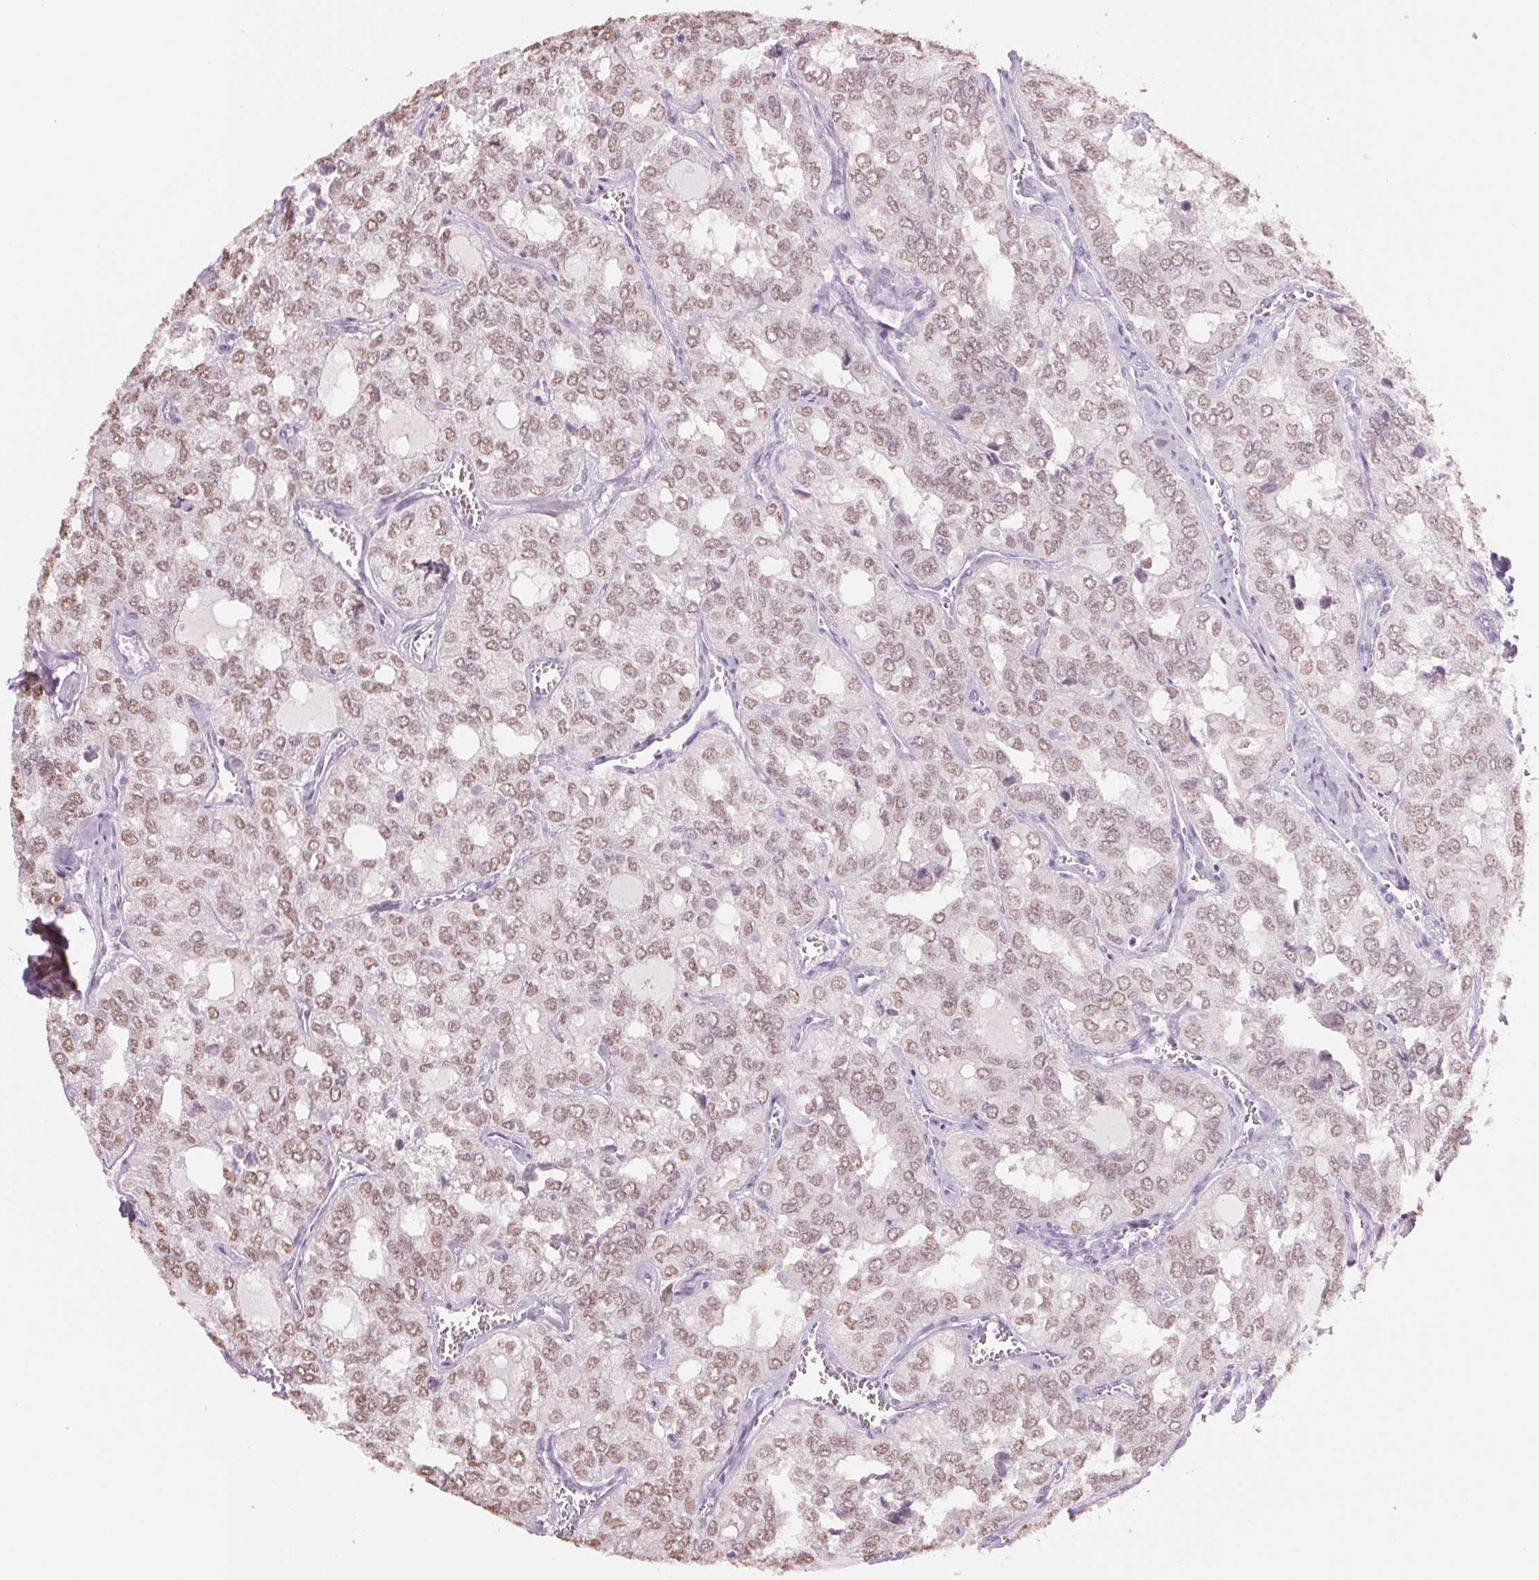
{"staining": {"intensity": "weak", "quantity": ">75%", "location": "nuclear"}, "tissue": "thyroid cancer", "cell_type": "Tumor cells", "image_type": "cancer", "snomed": [{"axis": "morphology", "description": "Follicular adenoma carcinoma, NOS"}, {"axis": "topography", "description": "Thyroid gland"}], "caption": "DAB (3,3'-diaminobenzidine) immunohistochemical staining of thyroid cancer (follicular adenoma carcinoma) reveals weak nuclear protein staining in approximately >75% of tumor cells.", "gene": "MPO", "patient": {"sex": "male", "age": 75}}